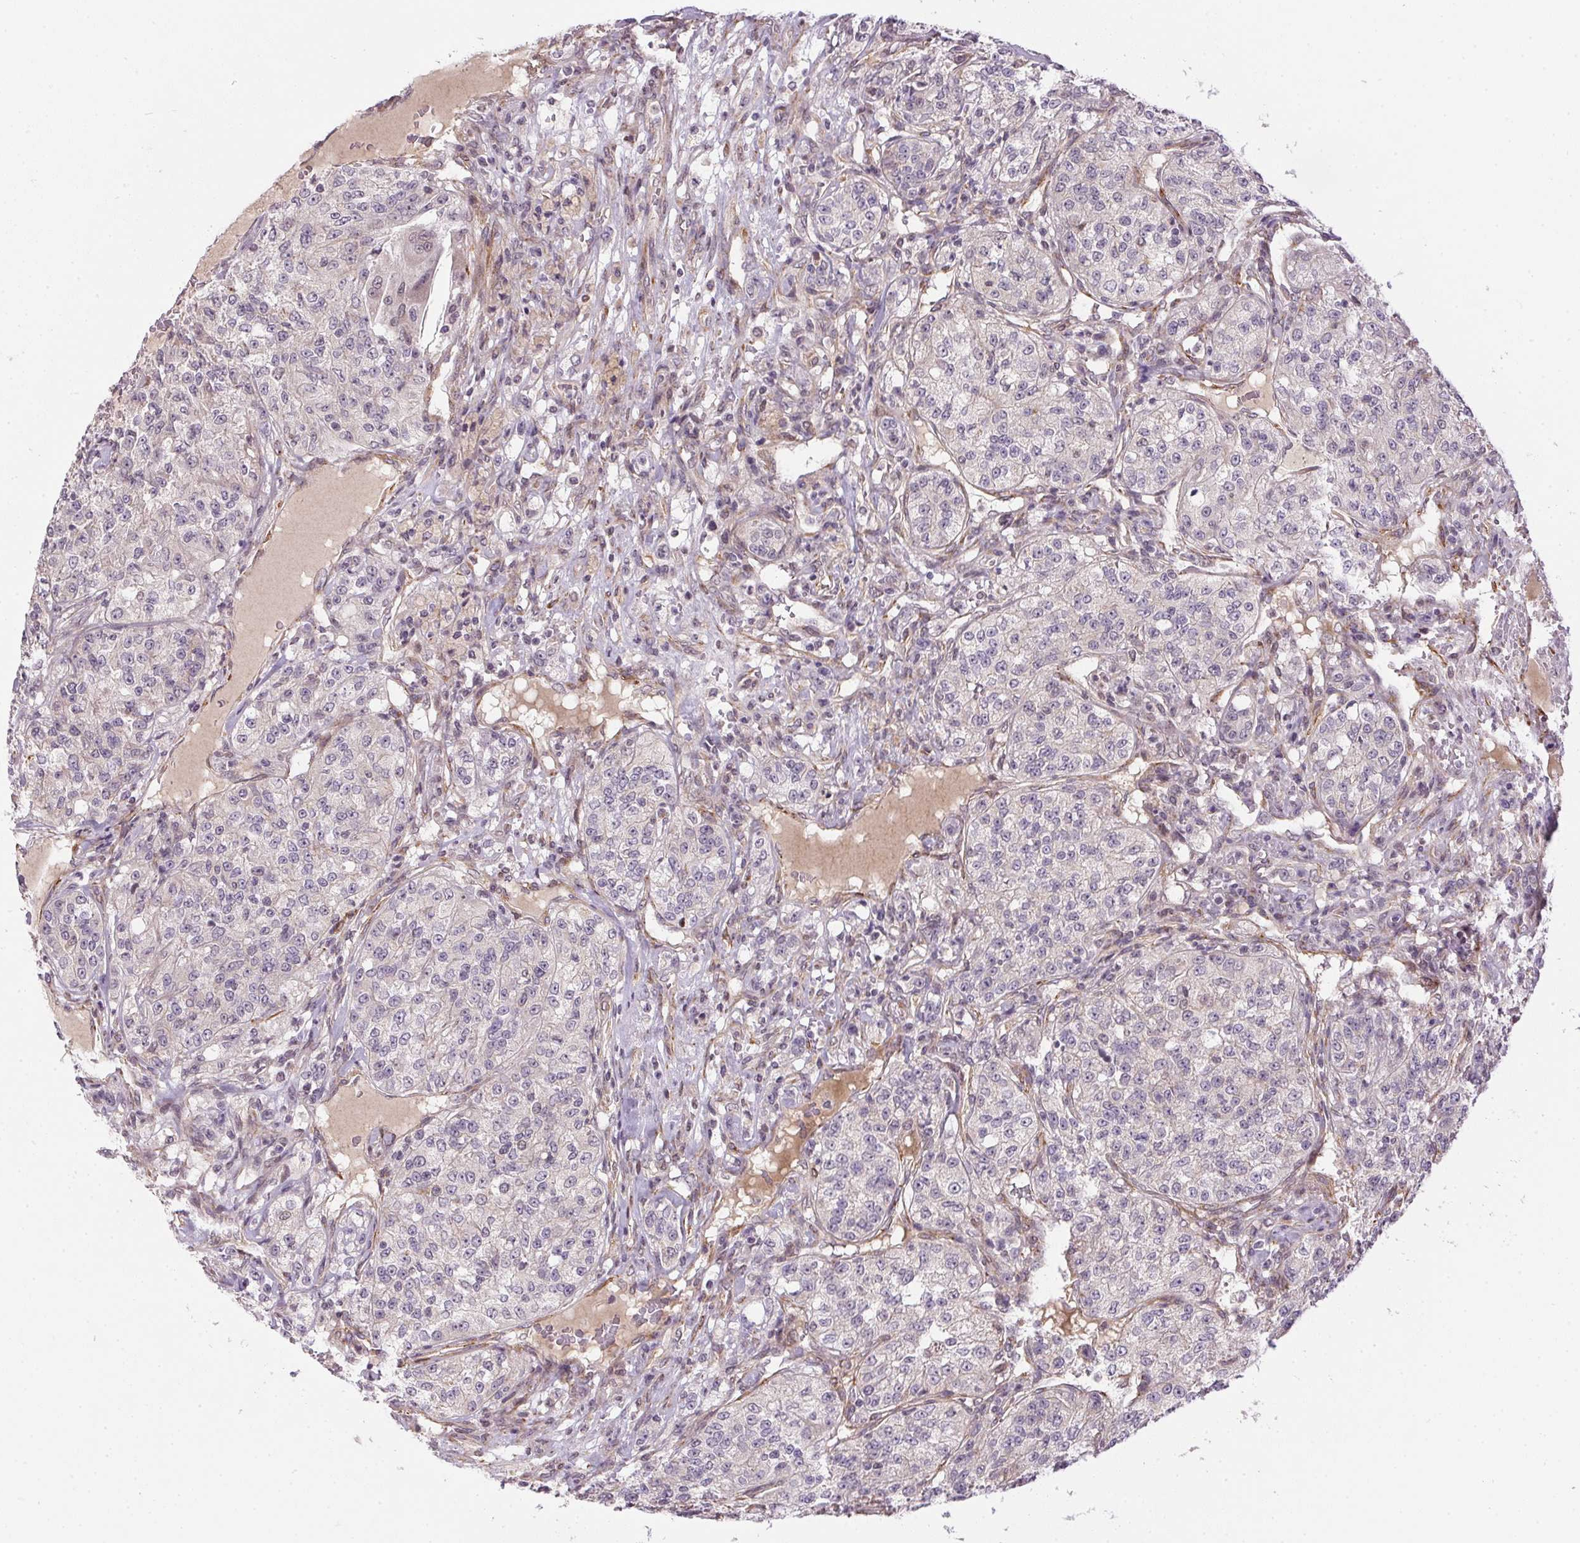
{"staining": {"intensity": "negative", "quantity": "none", "location": "none"}, "tissue": "renal cancer", "cell_type": "Tumor cells", "image_type": "cancer", "snomed": [{"axis": "morphology", "description": "Adenocarcinoma, NOS"}, {"axis": "topography", "description": "Kidney"}], "caption": "Tumor cells are negative for brown protein staining in renal cancer (adenocarcinoma).", "gene": "CFAP92", "patient": {"sex": "female", "age": 63}}